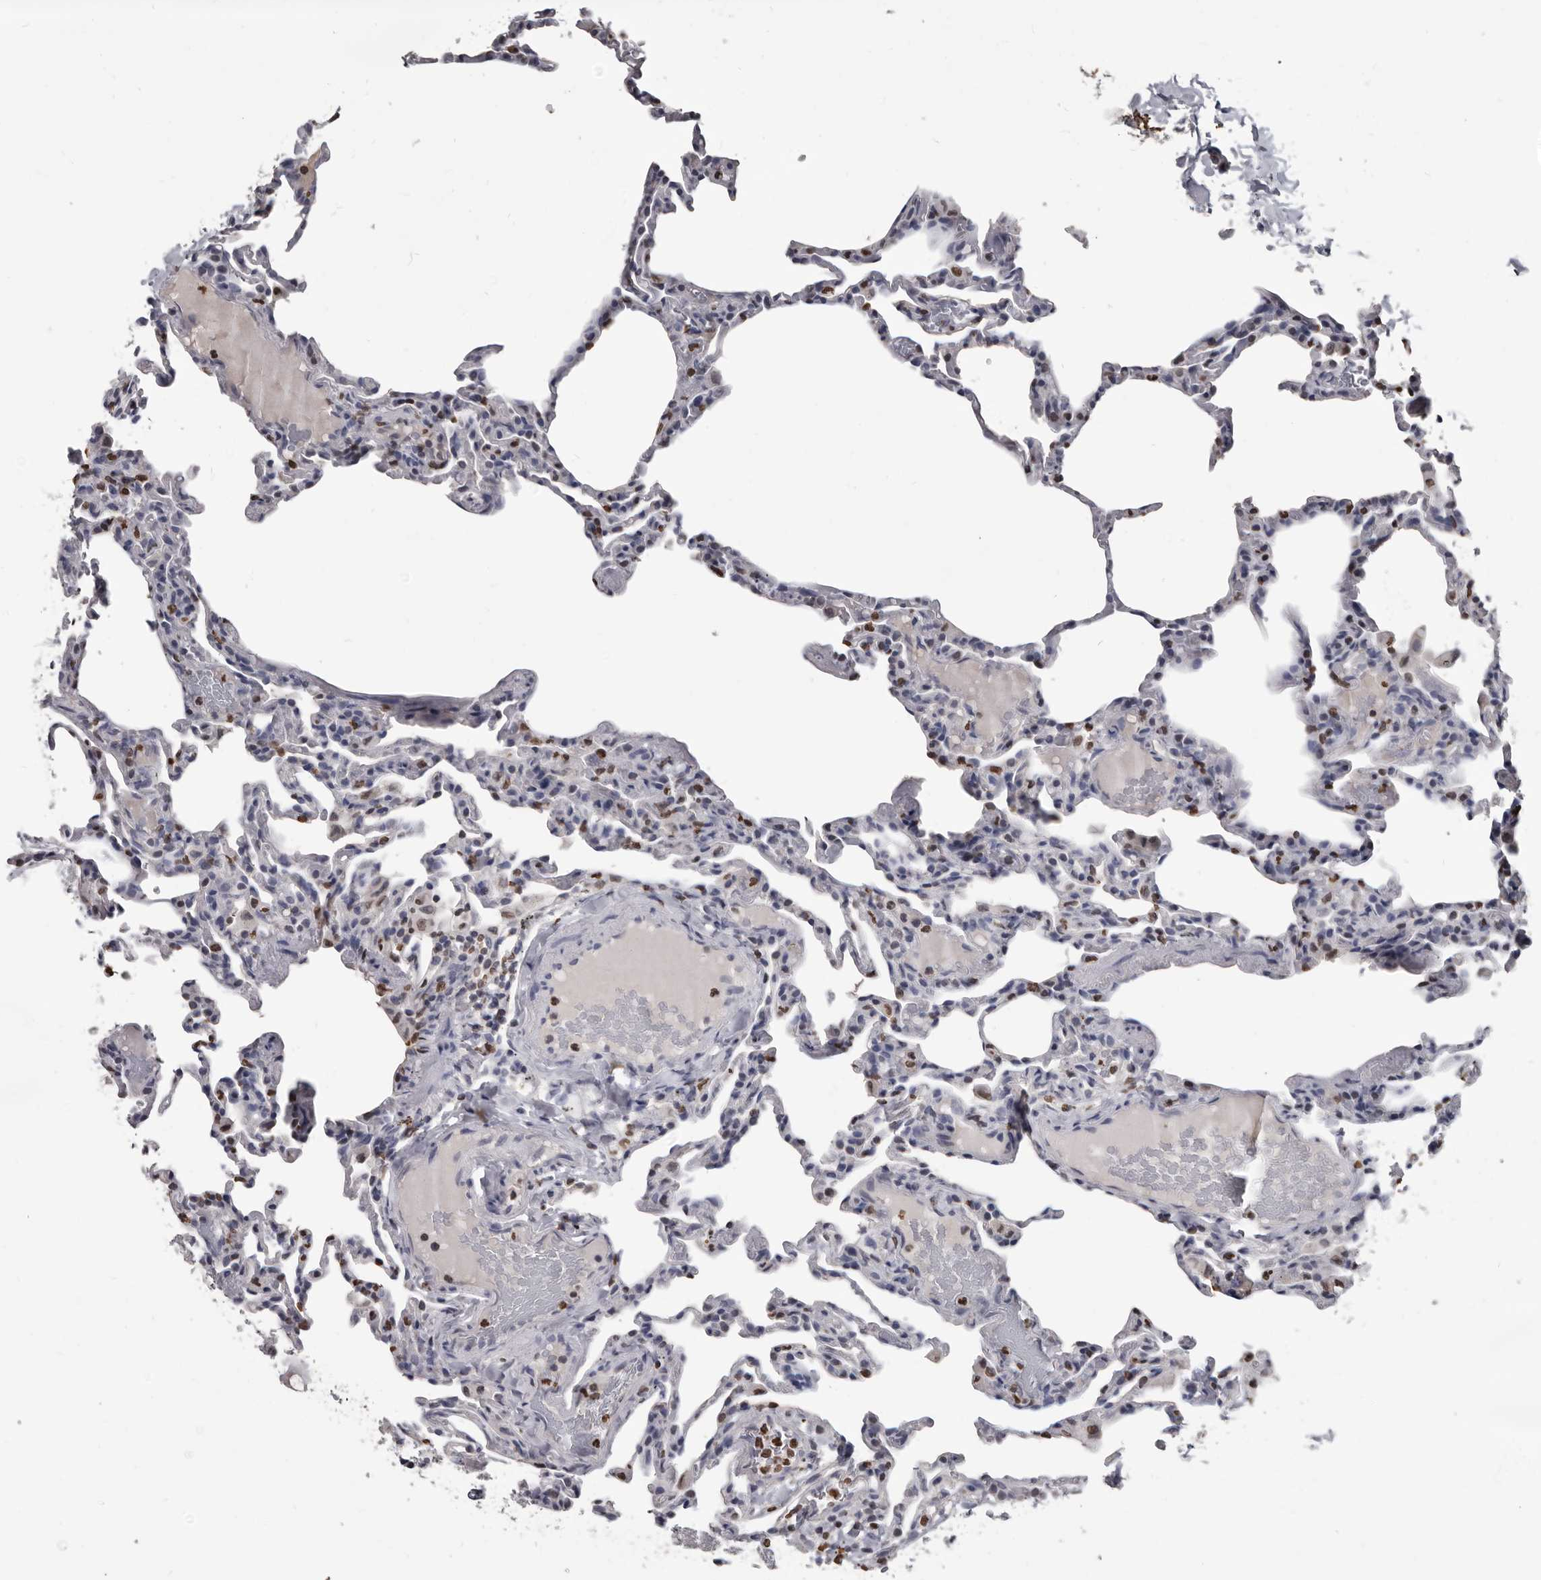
{"staining": {"intensity": "moderate", "quantity": "<25%", "location": "nuclear"}, "tissue": "lung", "cell_type": "Alveolar cells", "image_type": "normal", "snomed": [{"axis": "morphology", "description": "Normal tissue, NOS"}, {"axis": "topography", "description": "Lung"}], "caption": "Immunohistochemical staining of benign lung reveals moderate nuclear protein positivity in about <25% of alveolar cells.", "gene": "AHR", "patient": {"sex": "male", "age": 20}}